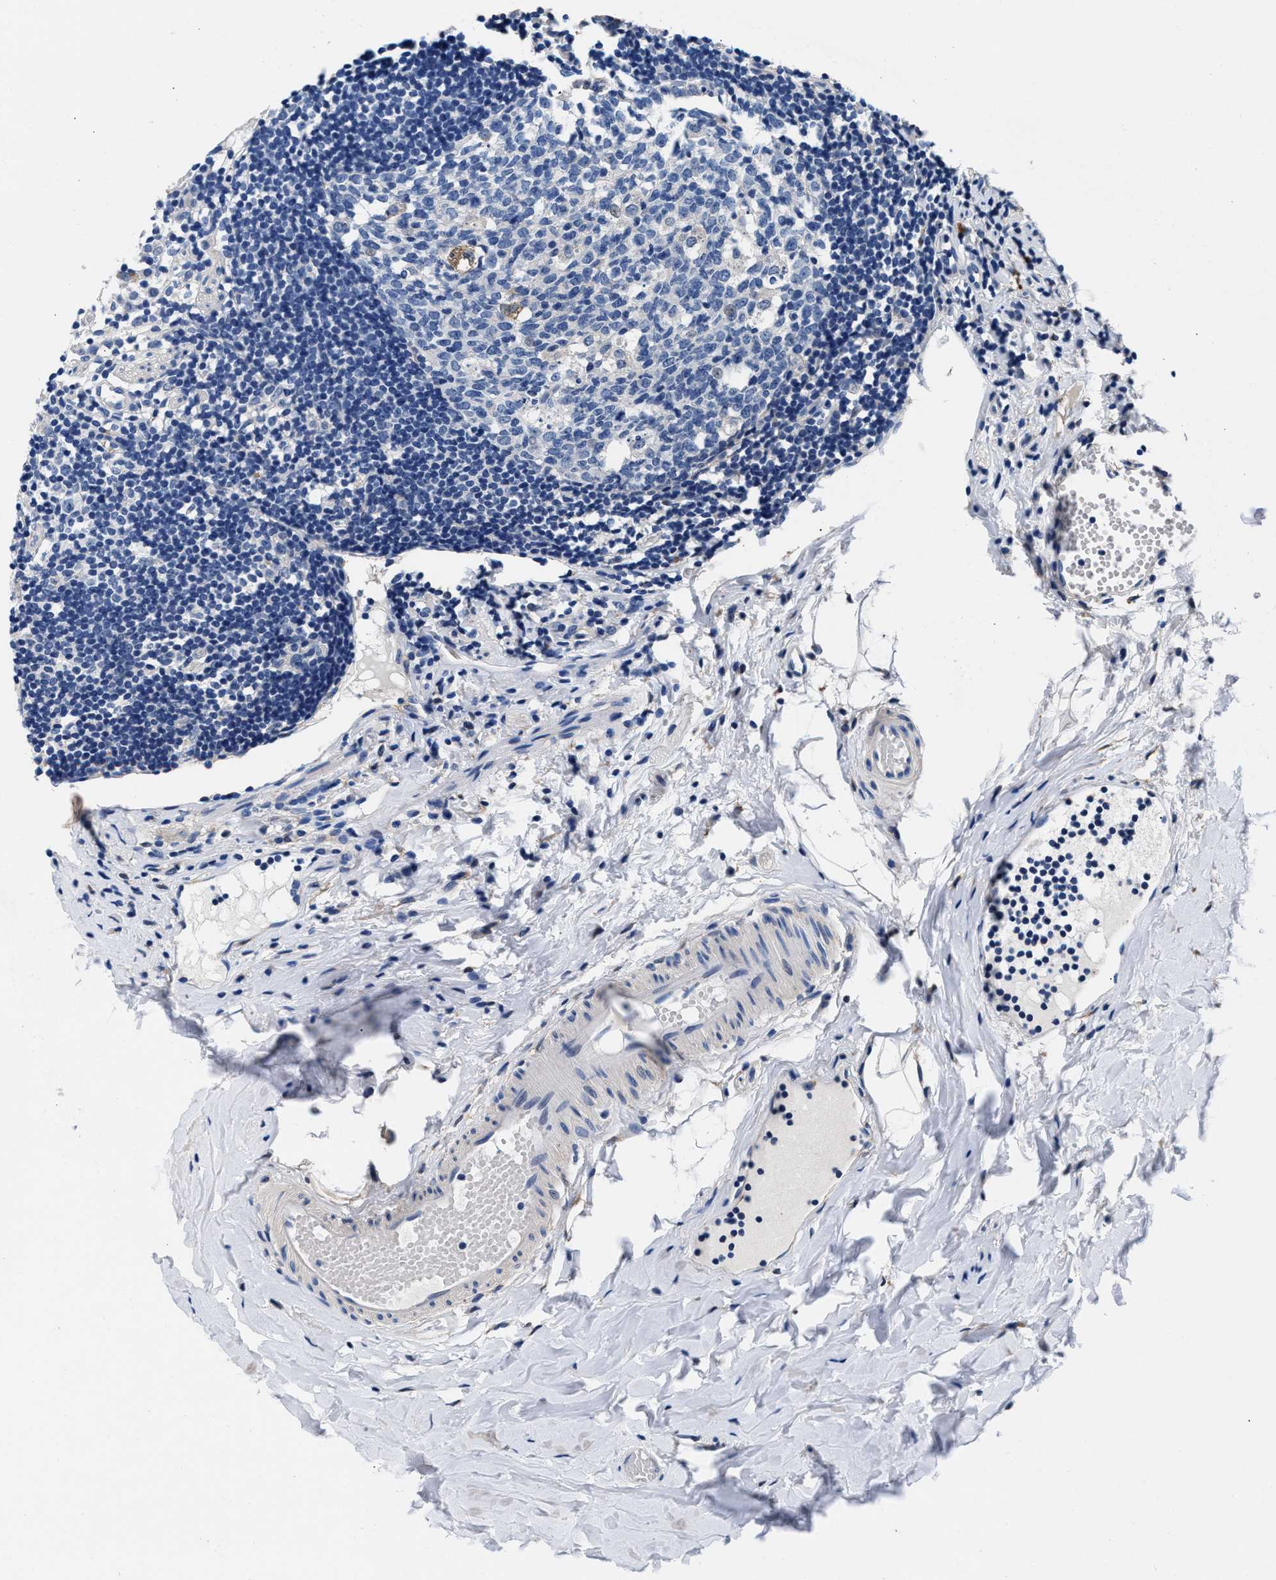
{"staining": {"intensity": "moderate", "quantity": ">75%", "location": "cytoplasmic/membranous"}, "tissue": "appendix", "cell_type": "Glandular cells", "image_type": "normal", "snomed": [{"axis": "morphology", "description": "Normal tissue, NOS"}, {"axis": "topography", "description": "Appendix"}], "caption": "A brown stain labels moderate cytoplasmic/membranous positivity of a protein in glandular cells of benign human appendix. (Brightfield microscopy of DAB IHC at high magnification).", "gene": "GSTM1", "patient": {"sex": "female", "age": 20}}